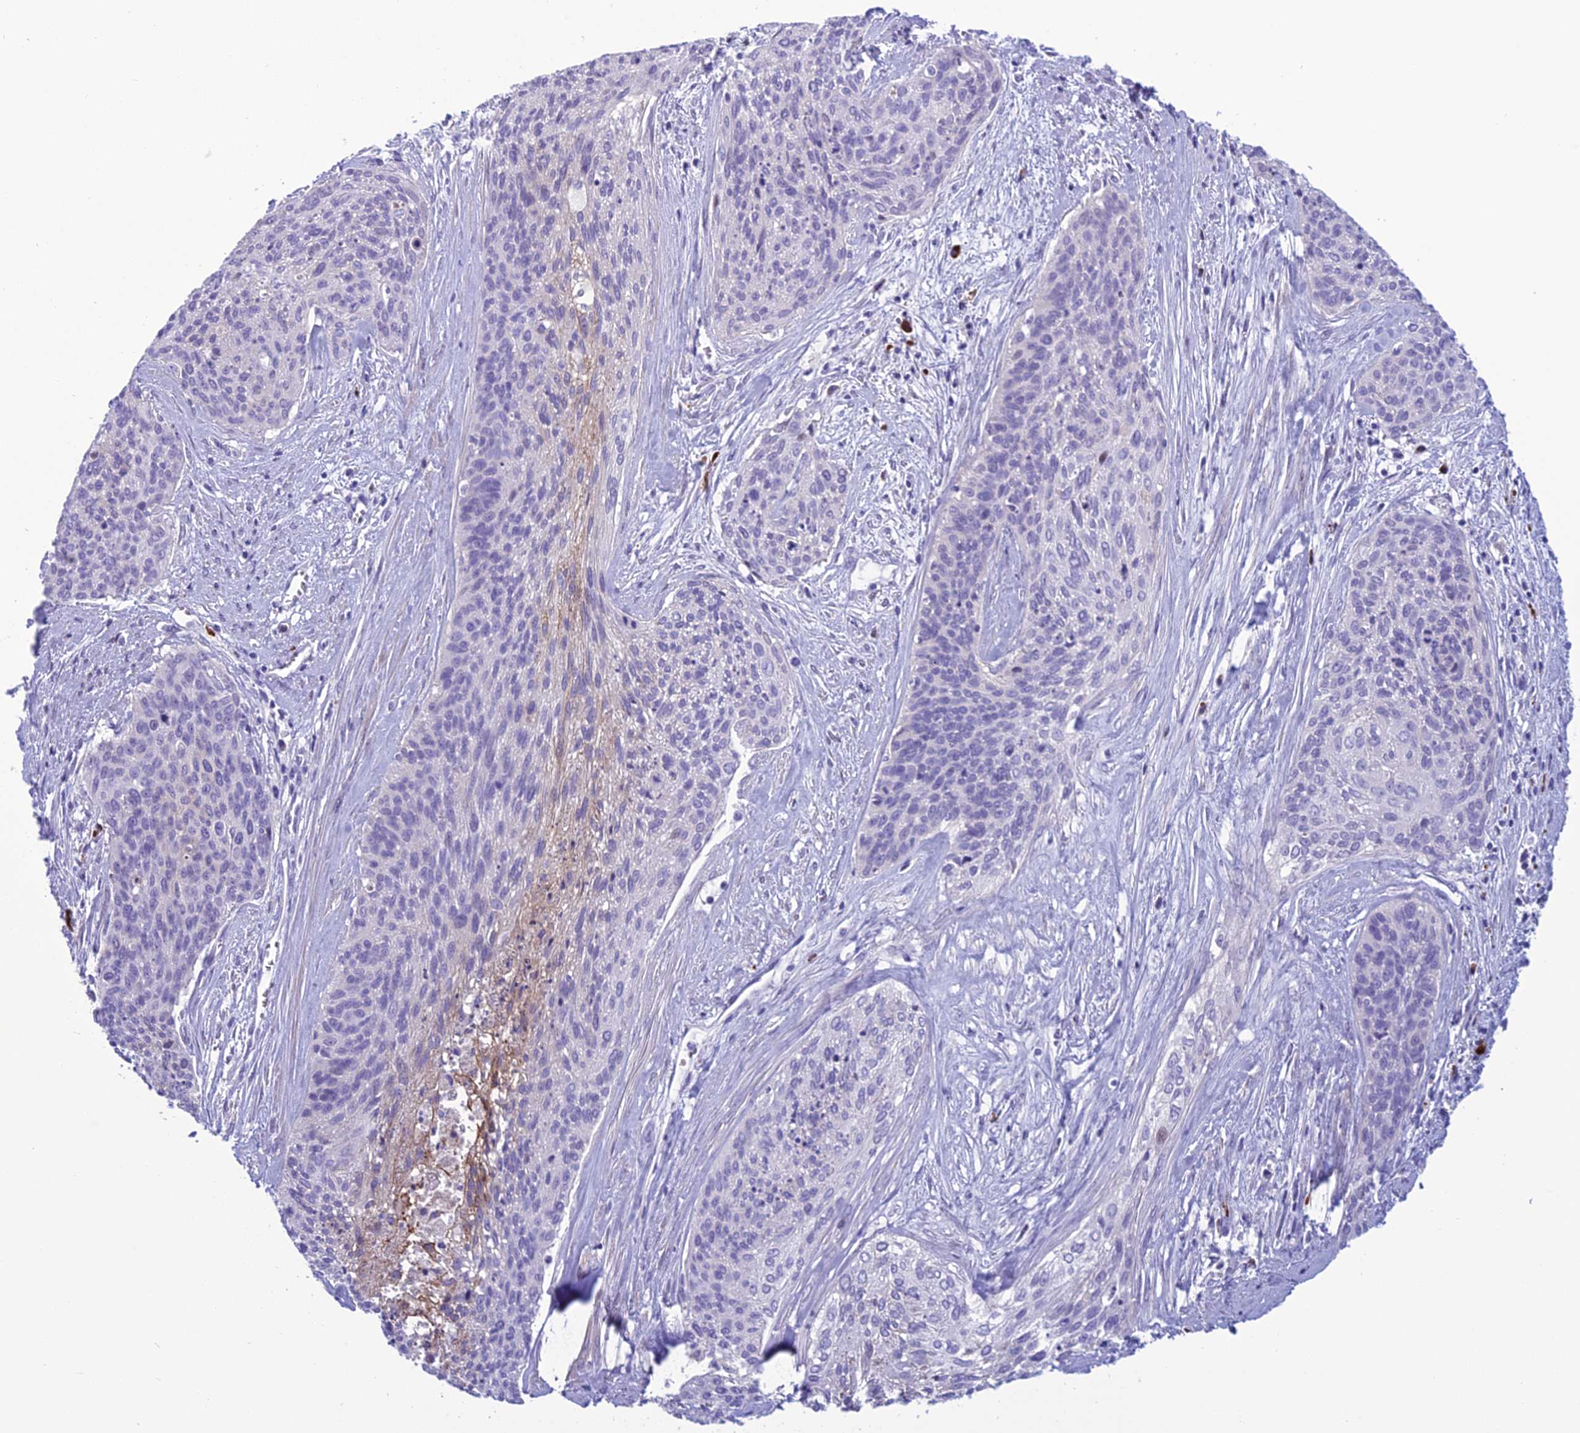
{"staining": {"intensity": "negative", "quantity": "none", "location": "none"}, "tissue": "cervical cancer", "cell_type": "Tumor cells", "image_type": "cancer", "snomed": [{"axis": "morphology", "description": "Squamous cell carcinoma, NOS"}, {"axis": "topography", "description": "Cervix"}], "caption": "Tumor cells are negative for protein expression in human cervical cancer.", "gene": "CRB2", "patient": {"sex": "female", "age": 55}}